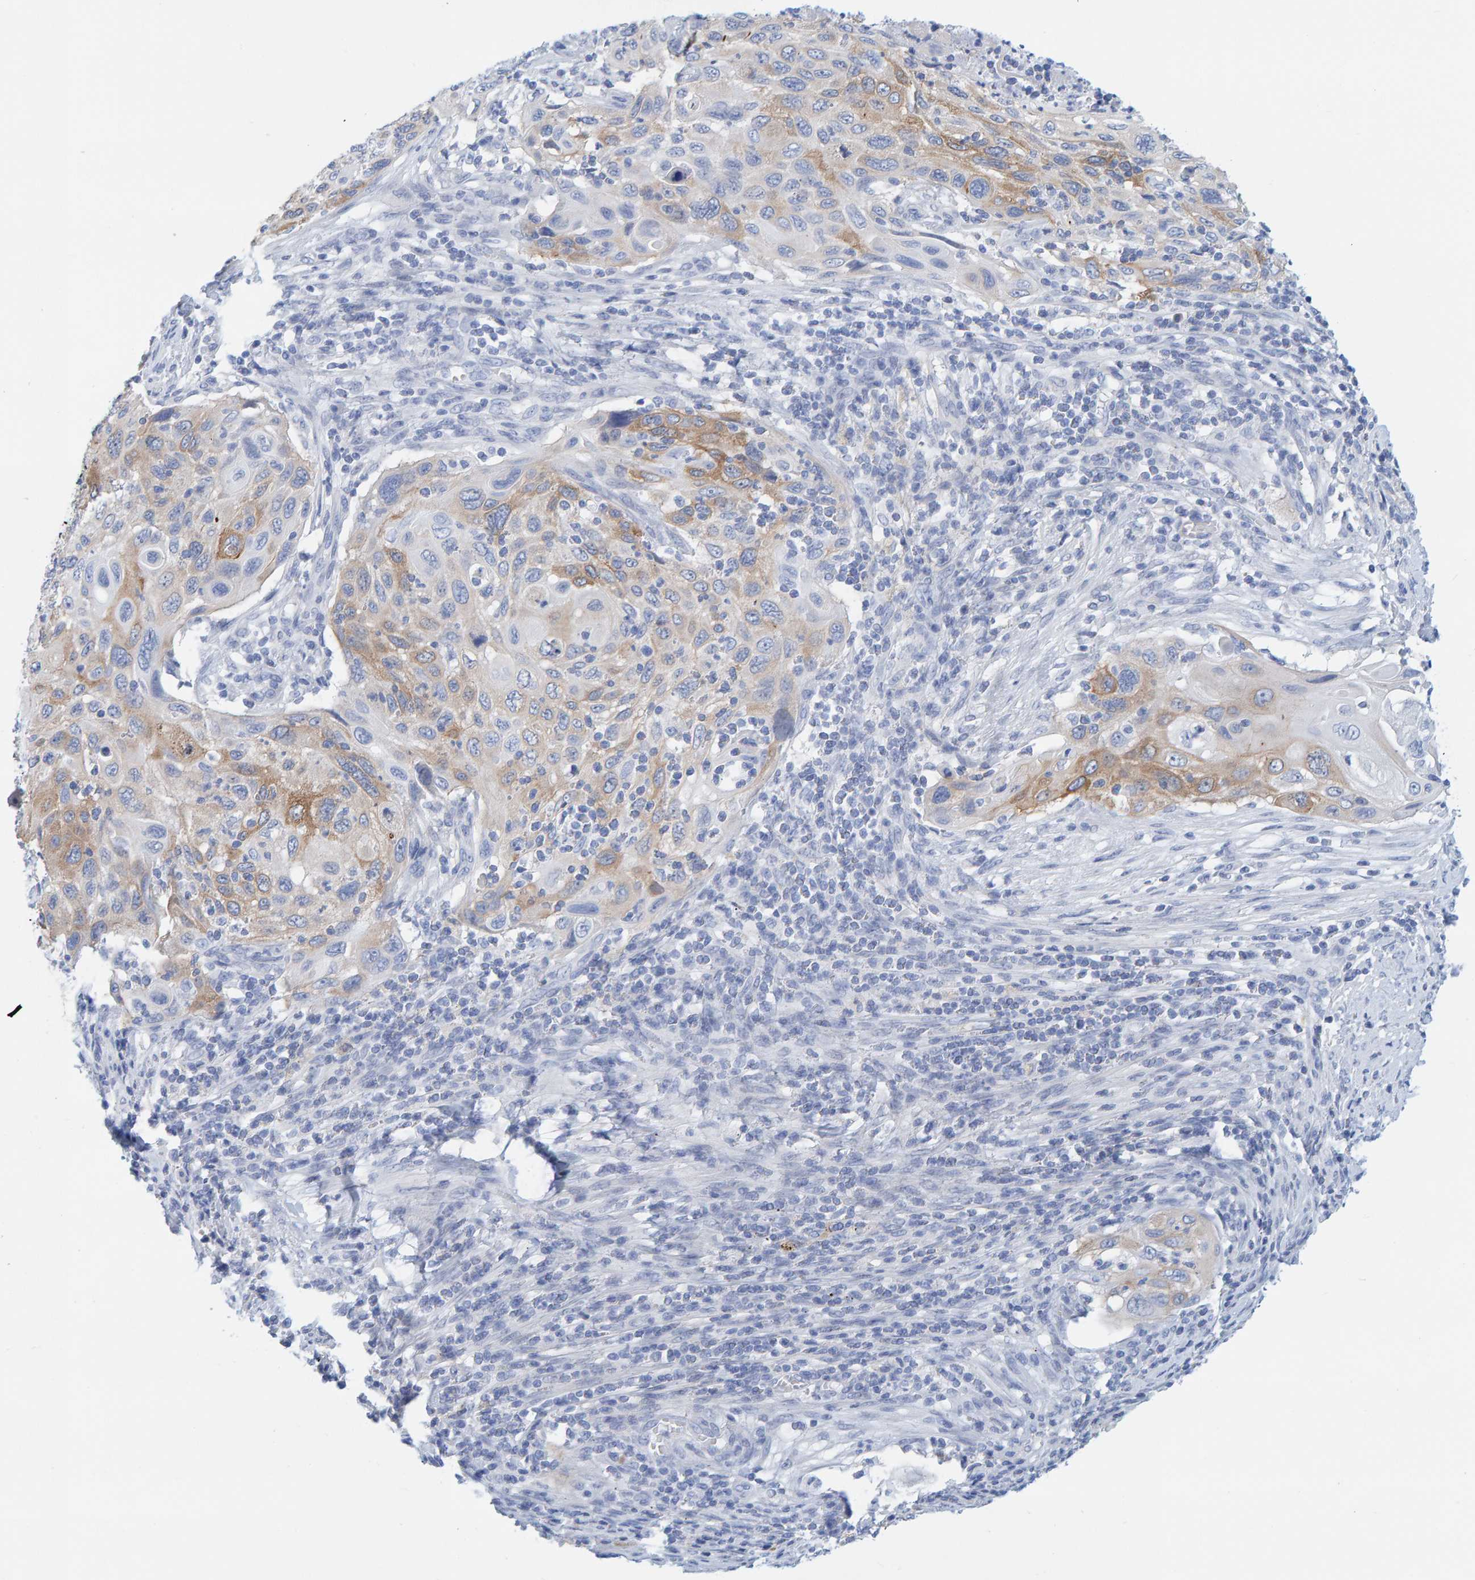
{"staining": {"intensity": "moderate", "quantity": "25%-75%", "location": "cytoplasmic/membranous"}, "tissue": "cervical cancer", "cell_type": "Tumor cells", "image_type": "cancer", "snomed": [{"axis": "morphology", "description": "Squamous cell carcinoma, NOS"}, {"axis": "topography", "description": "Cervix"}], "caption": "Approximately 25%-75% of tumor cells in human cervical cancer (squamous cell carcinoma) demonstrate moderate cytoplasmic/membranous protein staining as visualized by brown immunohistochemical staining.", "gene": "KLHL11", "patient": {"sex": "female", "age": 70}}